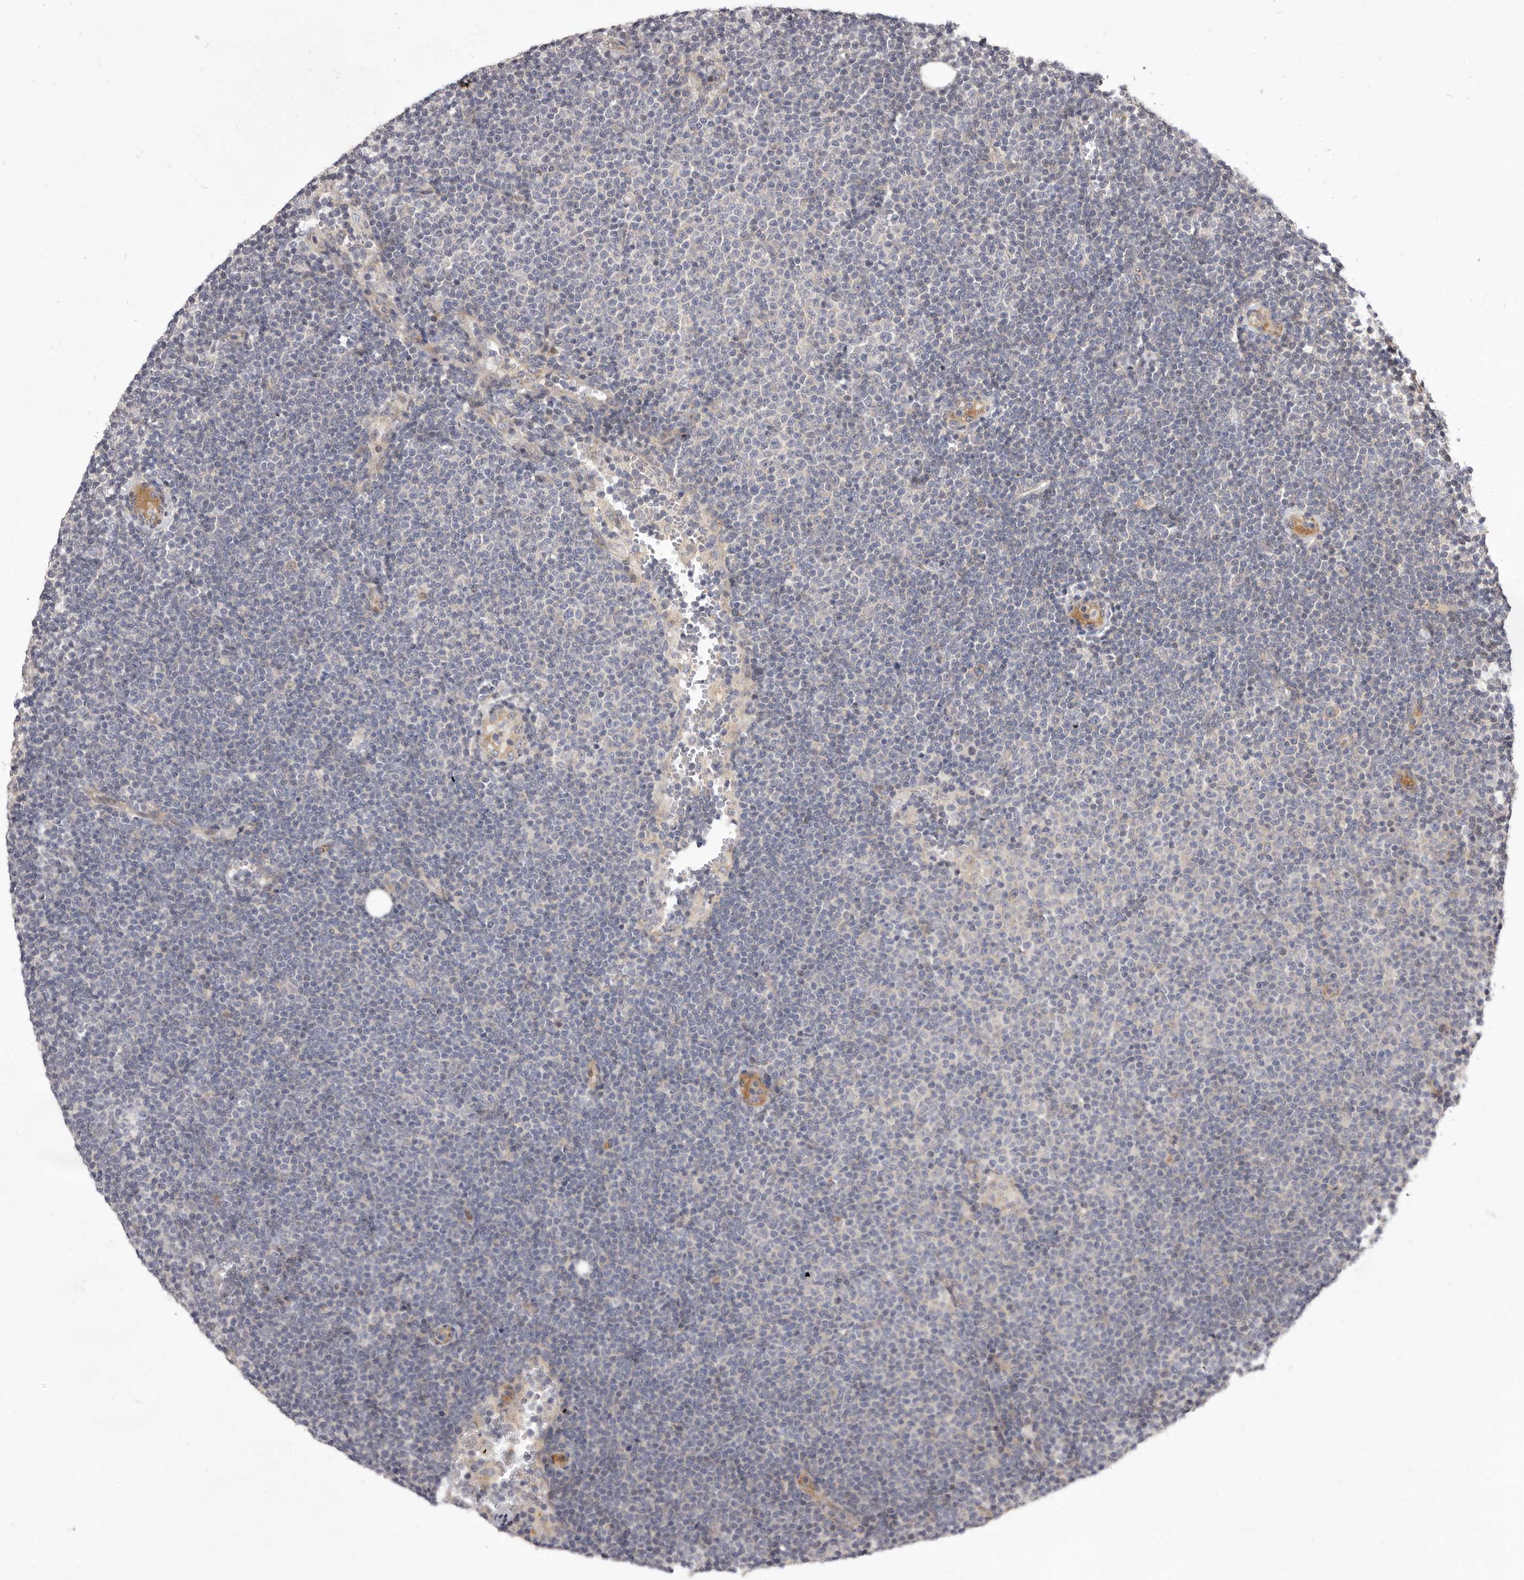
{"staining": {"intensity": "negative", "quantity": "none", "location": "none"}, "tissue": "lymphoma", "cell_type": "Tumor cells", "image_type": "cancer", "snomed": [{"axis": "morphology", "description": "Malignant lymphoma, non-Hodgkin's type, Low grade"}, {"axis": "topography", "description": "Lymph node"}], "caption": "A high-resolution image shows IHC staining of lymphoma, which displays no significant staining in tumor cells.", "gene": "TBC1D8B", "patient": {"sex": "female", "age": 53}}